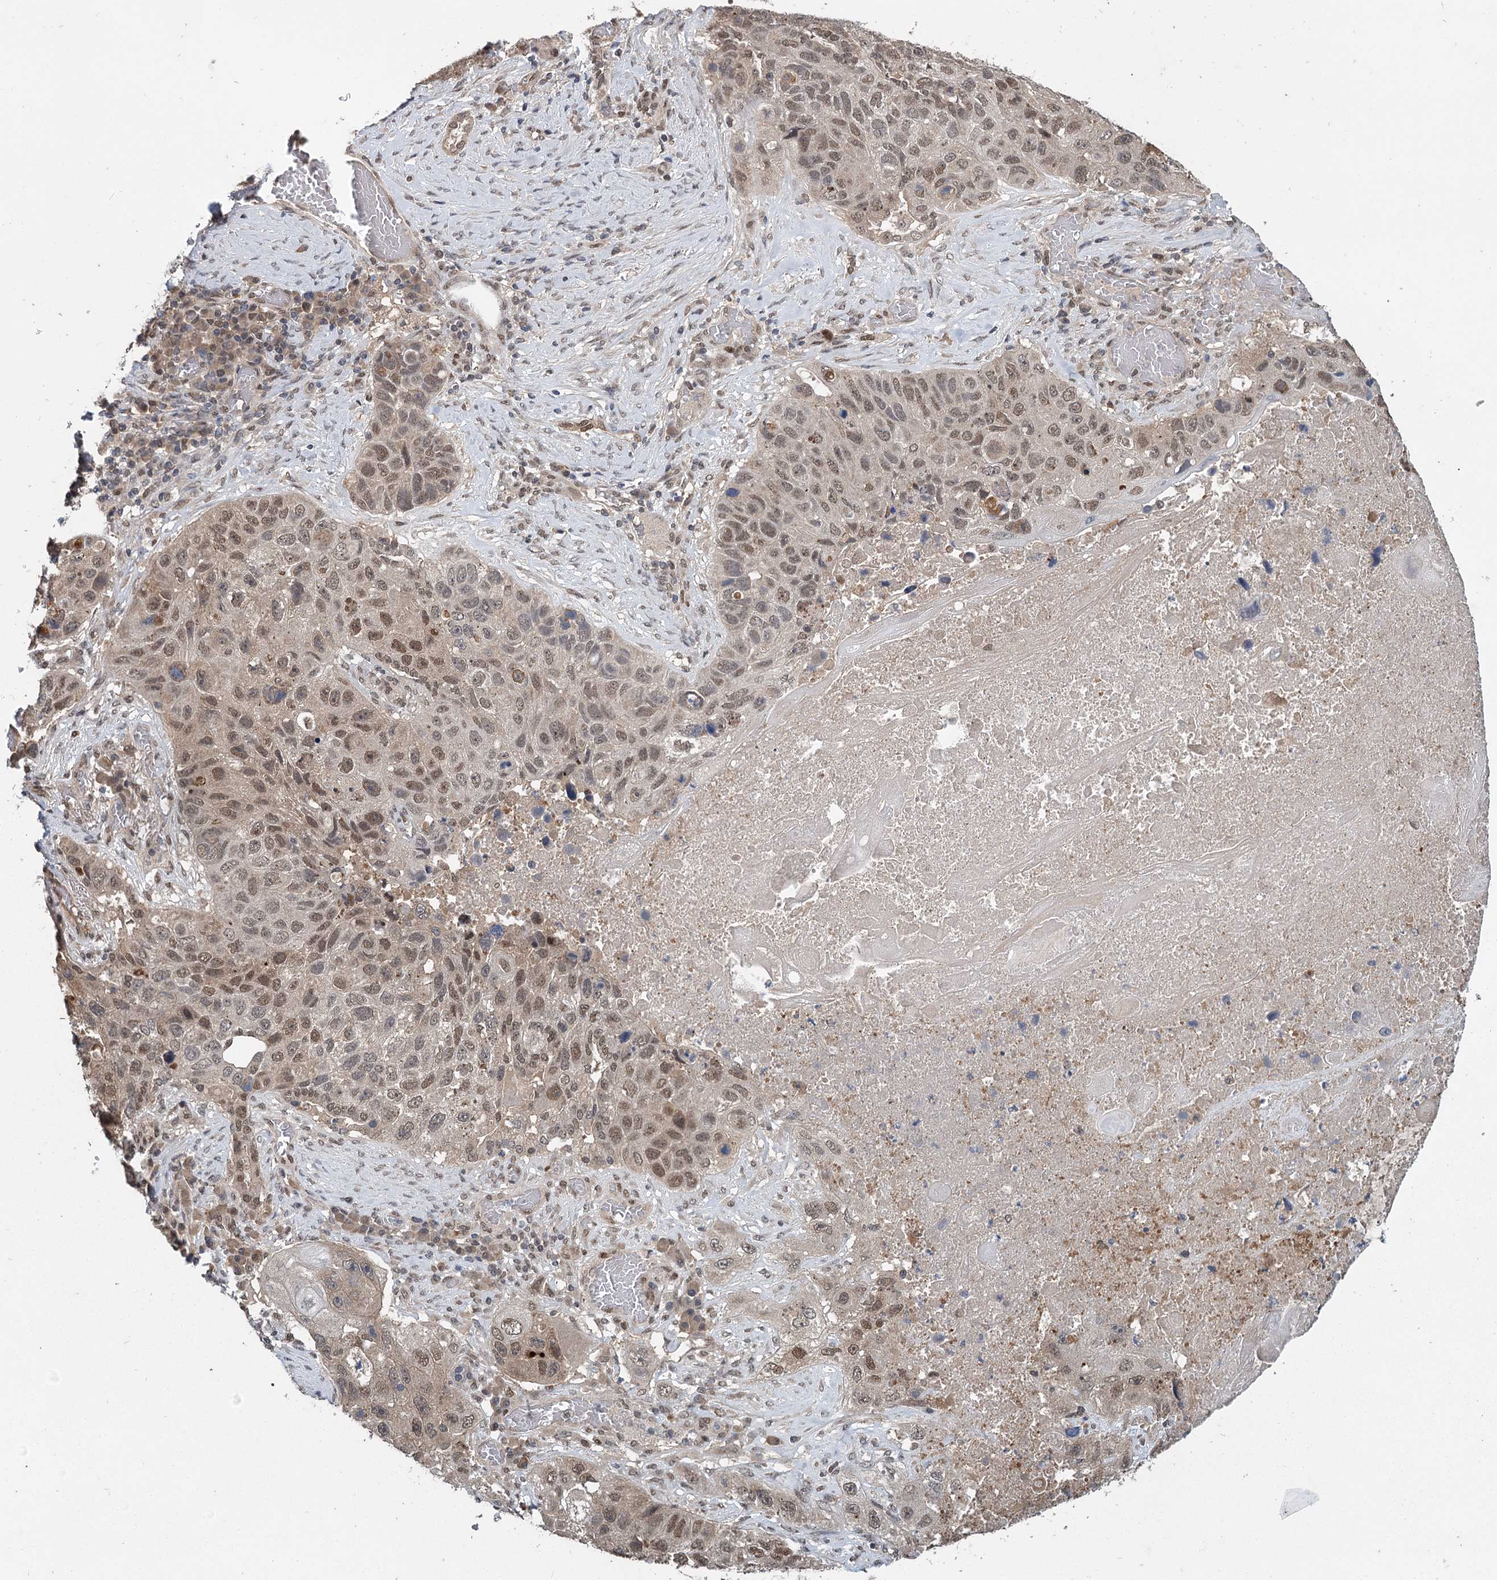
{"staining": {"intensity": "moderate", "quantity": ">75%", "location": "nuclear"}, "tissue": "lung cancer", "cell_type": "Tumor cells", "image_type": "cancer", "snomed": [{"axis": "morphology", "description": "Squamous cell carcinoma, NOS"}, {"axis": "topography", "description": "Lung"}], "caption": "Immunohistochemical staining of human squamous cell carcinoma (lung) exhibits medium levels of moderate nuclear staining in about >75% of tumor cells. (IHC, brightfield microscopy, high magnification).", "gene": "MYG1", "patient": {"sex": "male", "age": 61}}